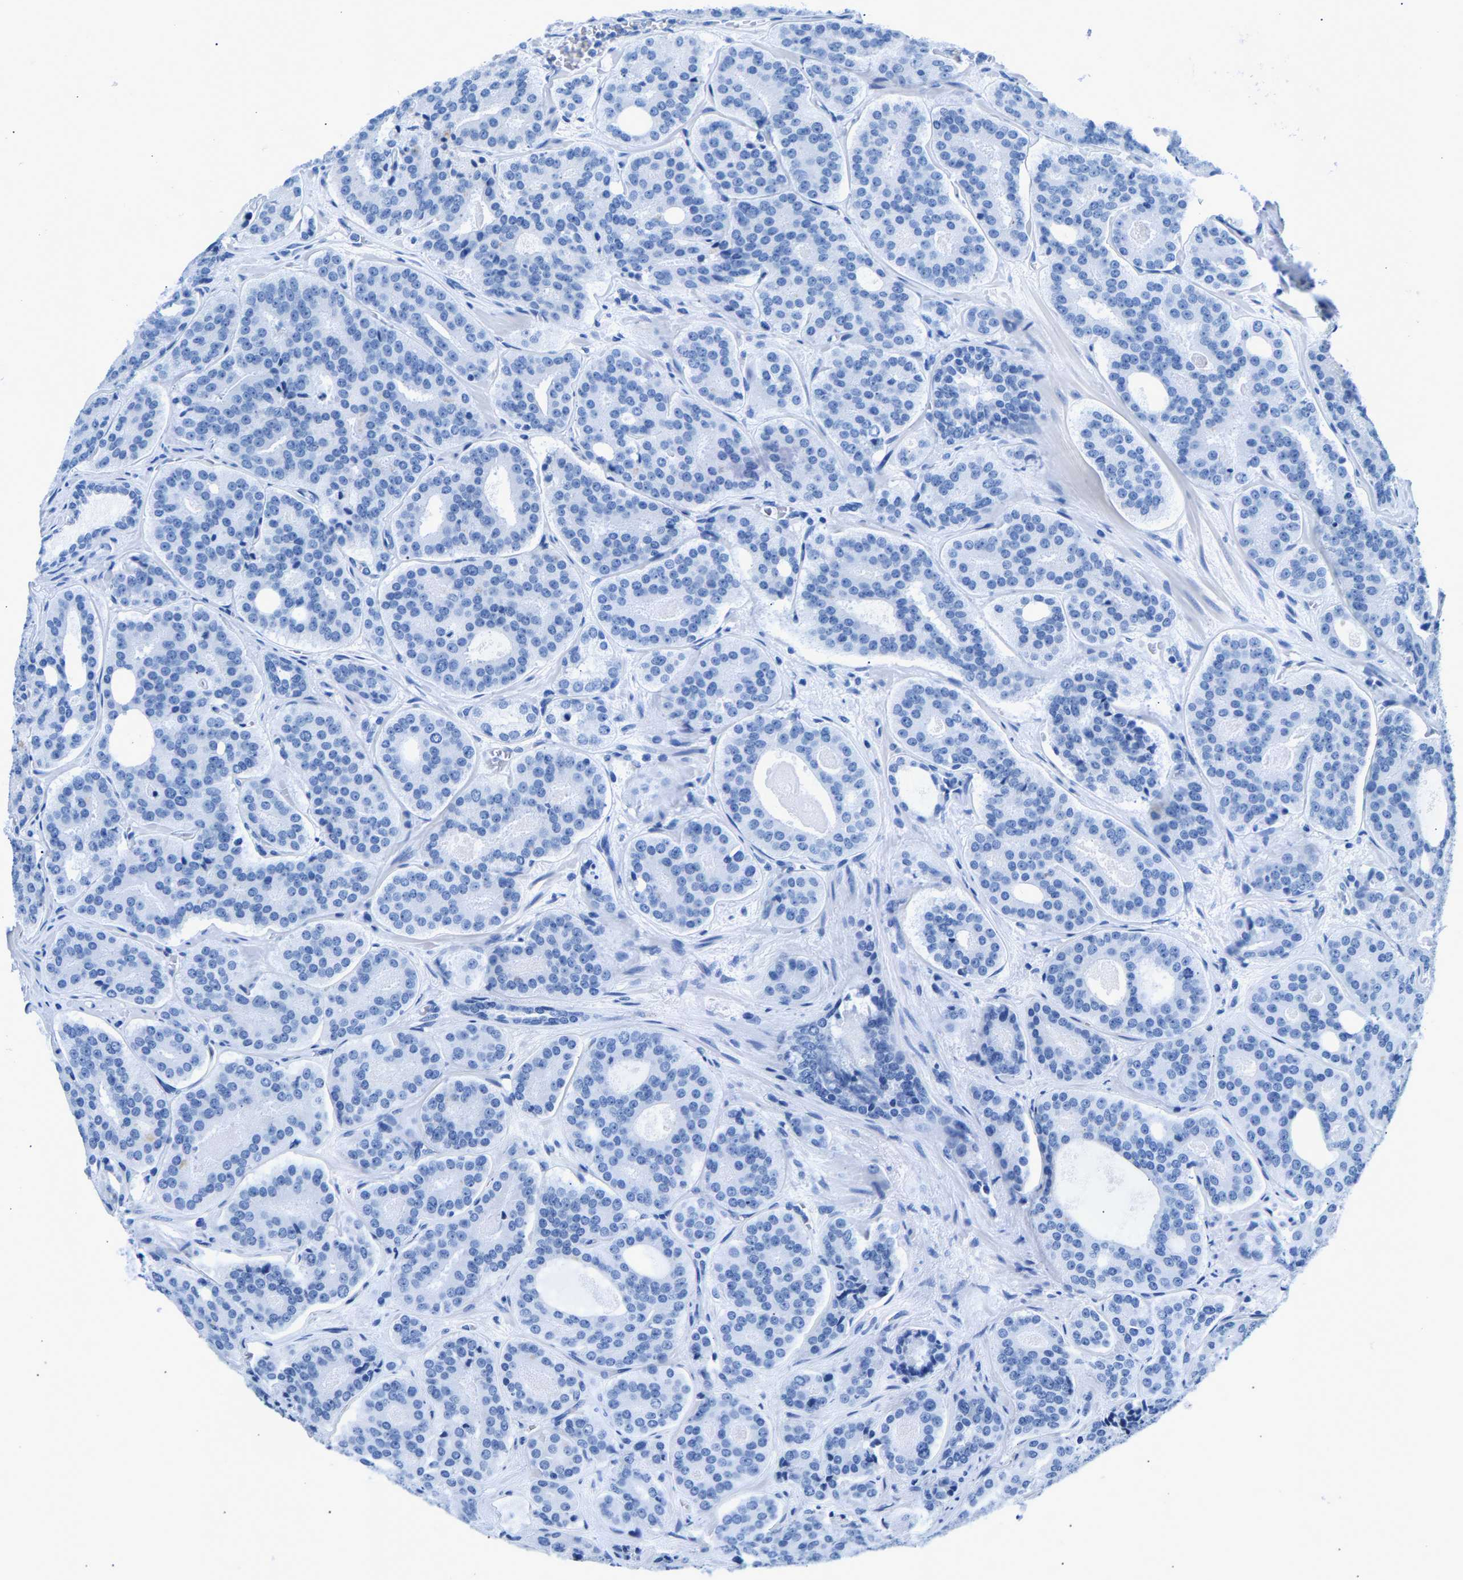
{"staining": {"intensity": "negative", "quantity": "none", "location": "none"}, "tissue": "prostate cancer", "cell_type": "Tumor cells", "image_type": "cancer", "snomed": [{"axis": "morphology", "description": "Adenocarcinoma, High grade"}, {"axis": "topography", "description": "Prostate"}], "caption": "Tumor cells show no significant positivity in prostate cancer.", "gene": "CPS1", "patient": {"sex": "male", "age": 60}}